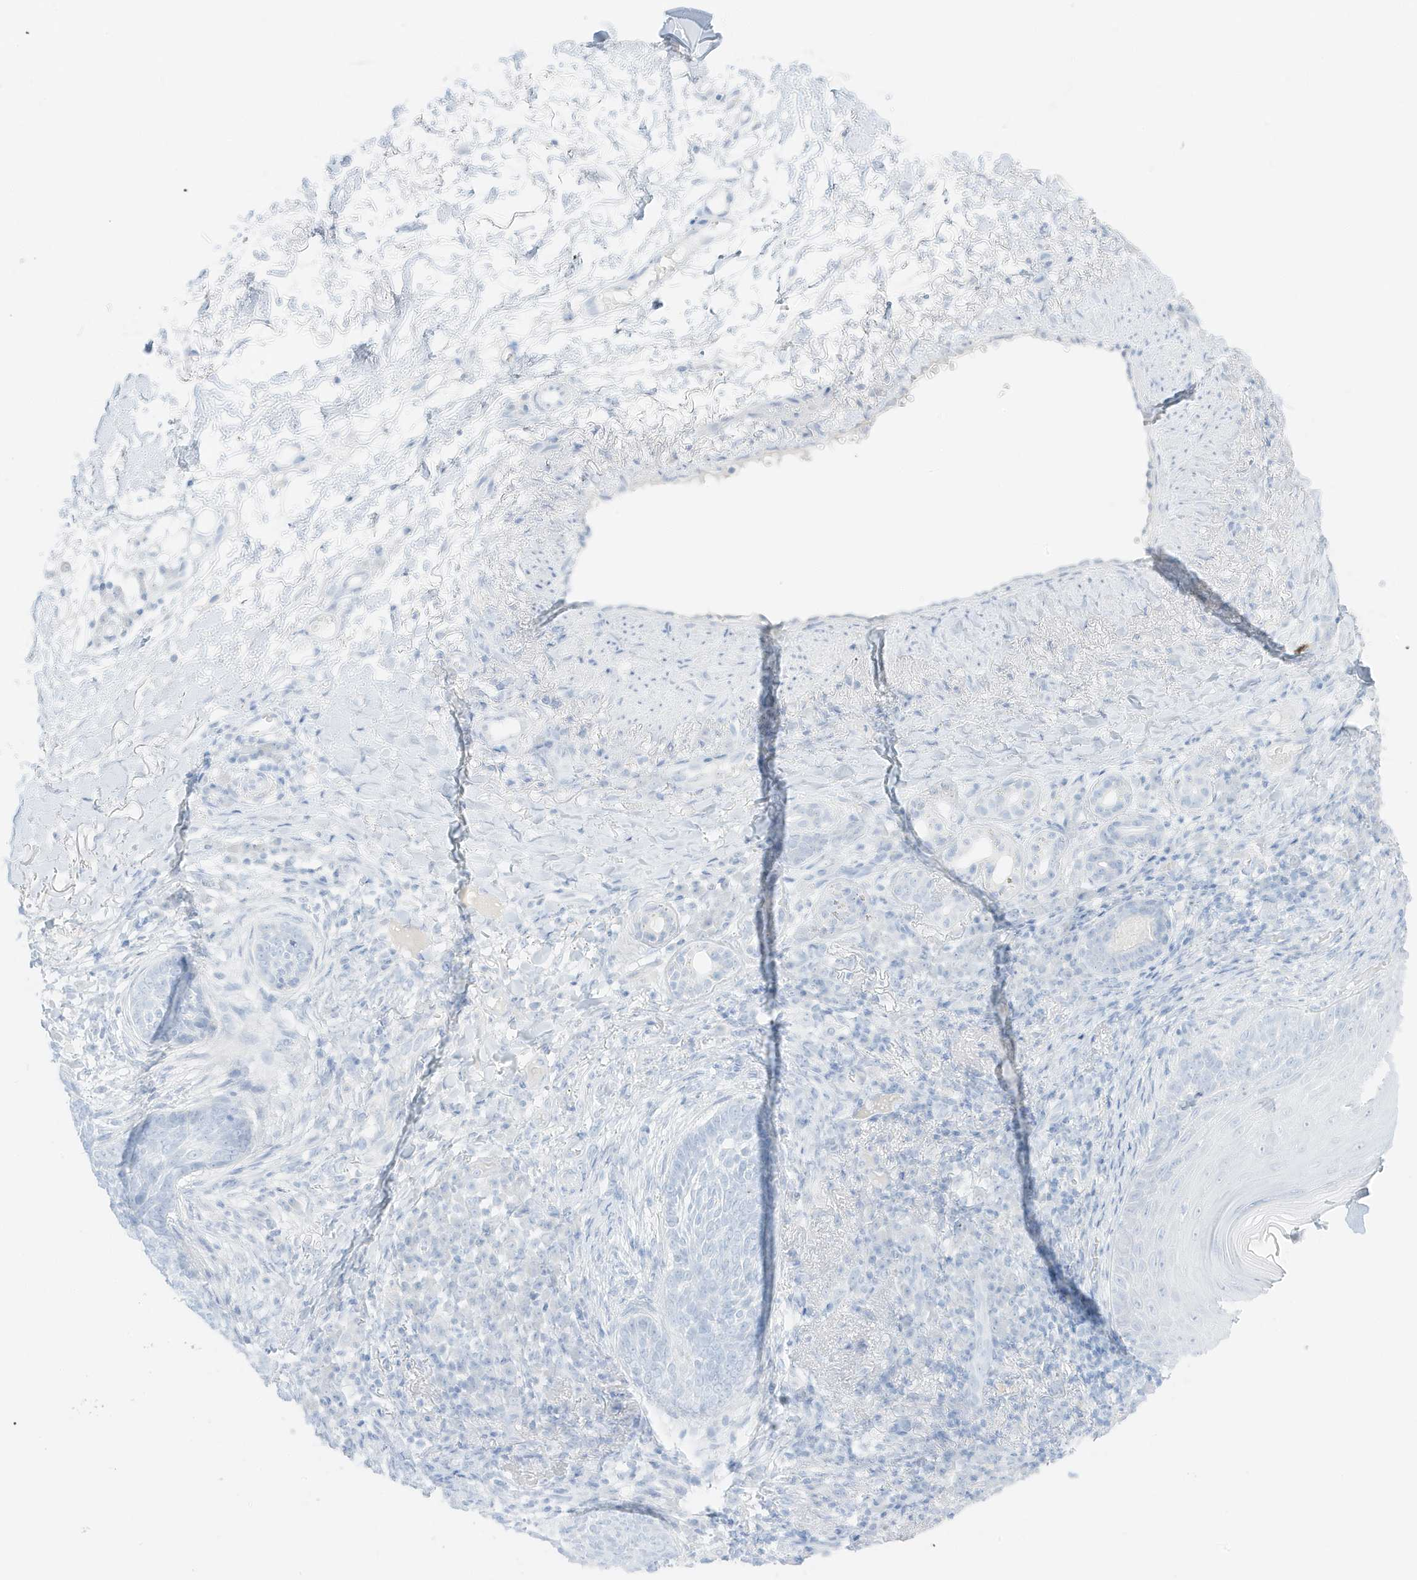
{"staining": {"intensity": "negative", "quantity": "none", "location": "none"}, "tissue": "skin cancer", "cell_type": "Tumor cells", "image_type": "cancer", "snomed": [{"axis": "morphology", "description": "Basal cell carcinoma"}, {"axis": "topography", "description": "Skin"}], "caption": "A micrograph of human skin basal cell carcinoma is negative for staining in tumor cells. (Immunohistochemistry, brightfield microscopy, high magnification).", "gene": "SLC22A13", "patient": {"sex": "male", "age": 85}}